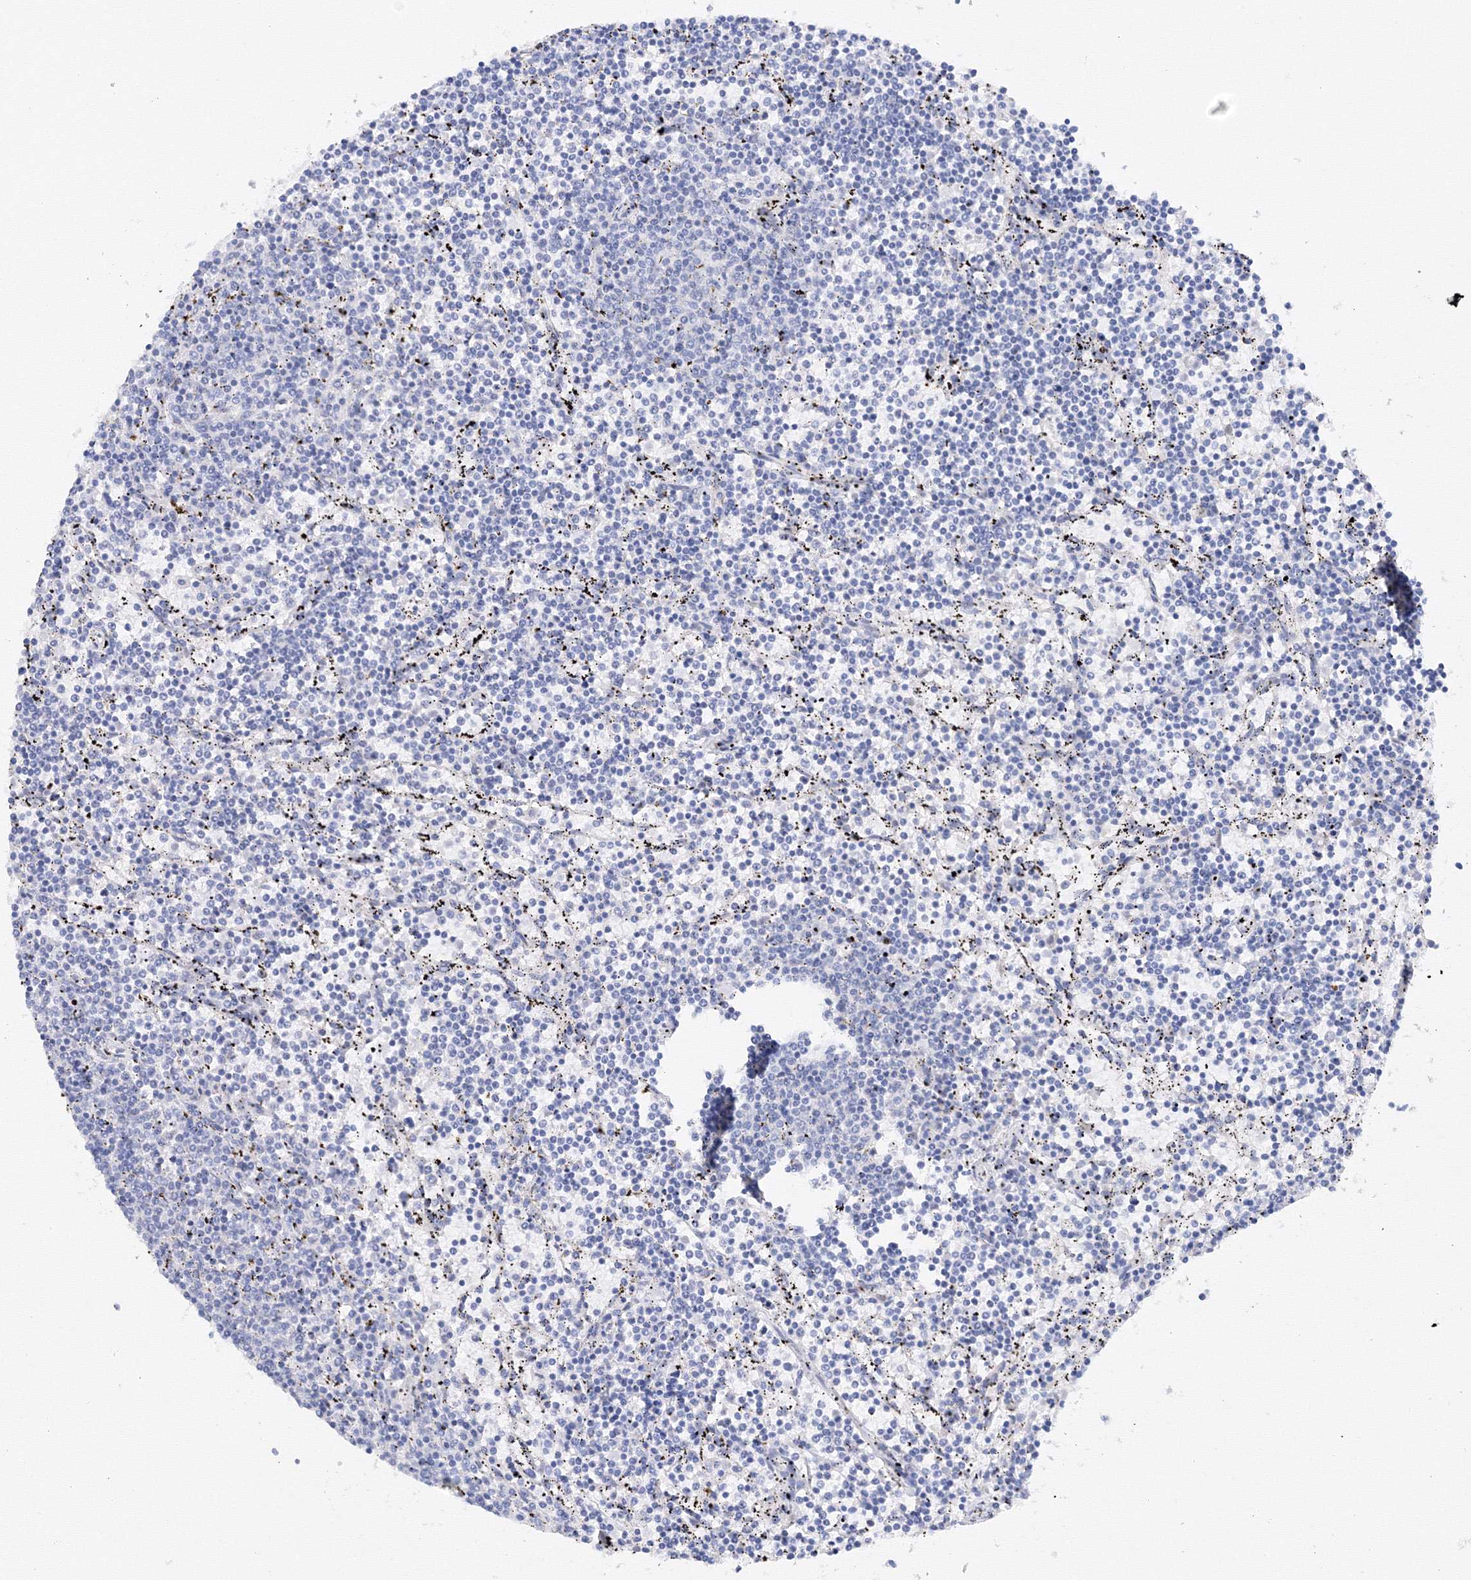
{"staining": {"intensity": "negative", "quantity": "none", "location": "none"}, "tissue": "lymphoma", "cell_type": "Tumor cells", "image_type": "cancer", "snomed": [{"axis": "morphology", "description": "Malignant lymphoma, non-Hodgkin's type, Low grade"}, {"axis": "topography", "description": "Spleen"}], "caption": "An image of human lymphoma is negative for staining in tumor cells.", "gene": "TAMM41", "patient": {"sex": "female", "age": 50}}